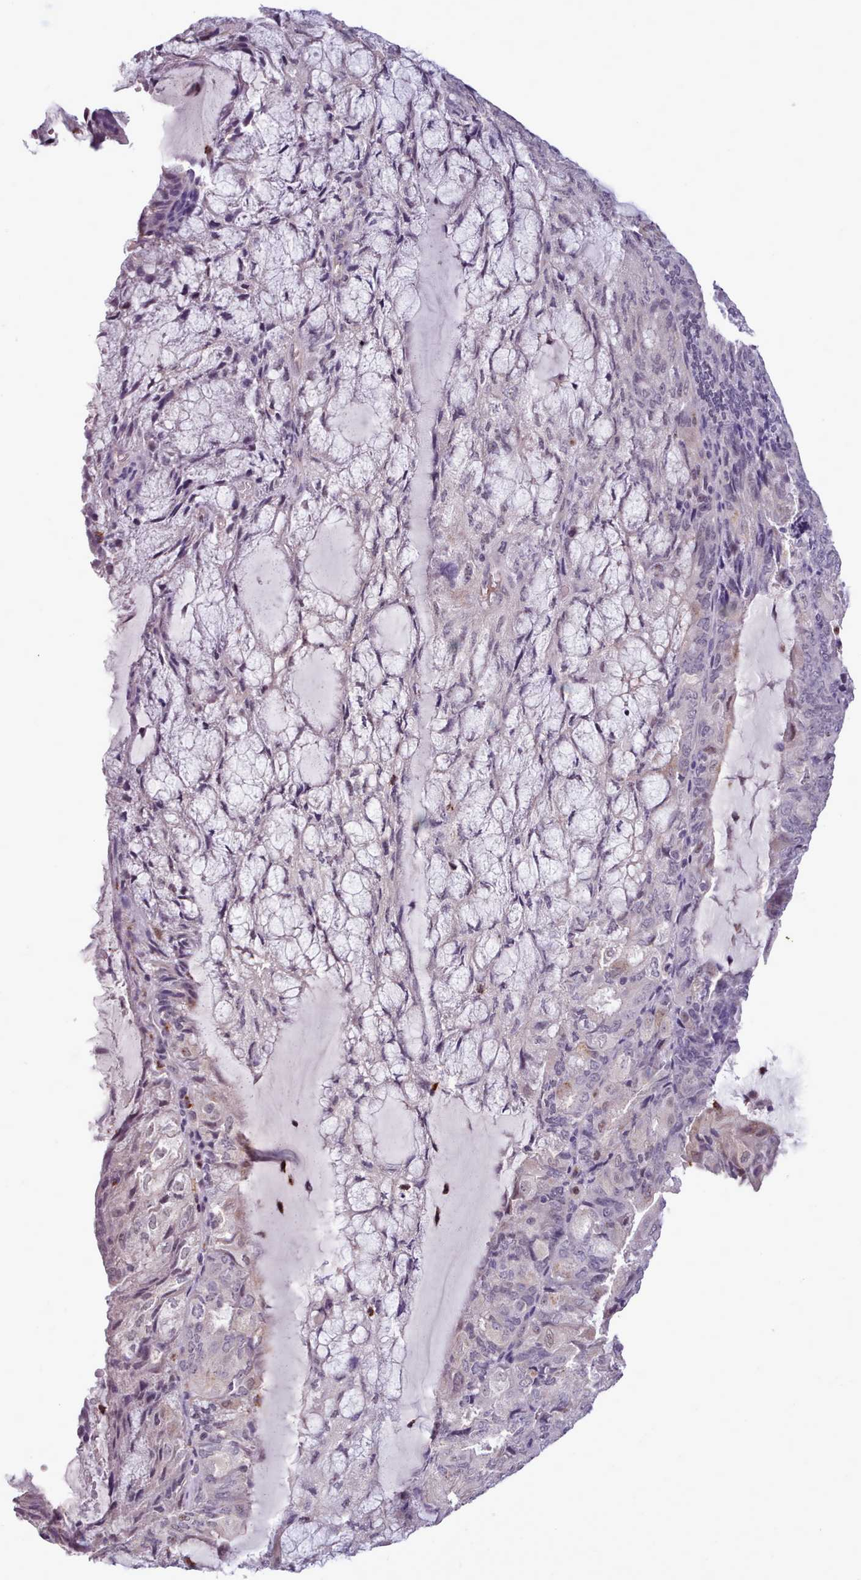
{"staining": {"intensity": "negative", "quantity": "none", "location": "none"}, "tissue": "endometrial cancer", "cell_type": "Tumor cells", "image_type": "cancer", "snomed": [{"axis": "morphology", "description": "Adenocarcinoma, NOS"}, {"axis": "topography", "description": "Endometrium"}], "caption": "High power microscopy image of an immunohistochemistry histopathology image of endometrial cancer (adenocarcinoma), revealing no significant expression in tumor cells.", "gene": "KCTD16", "patient": {"sex": "female", "age": 81}}